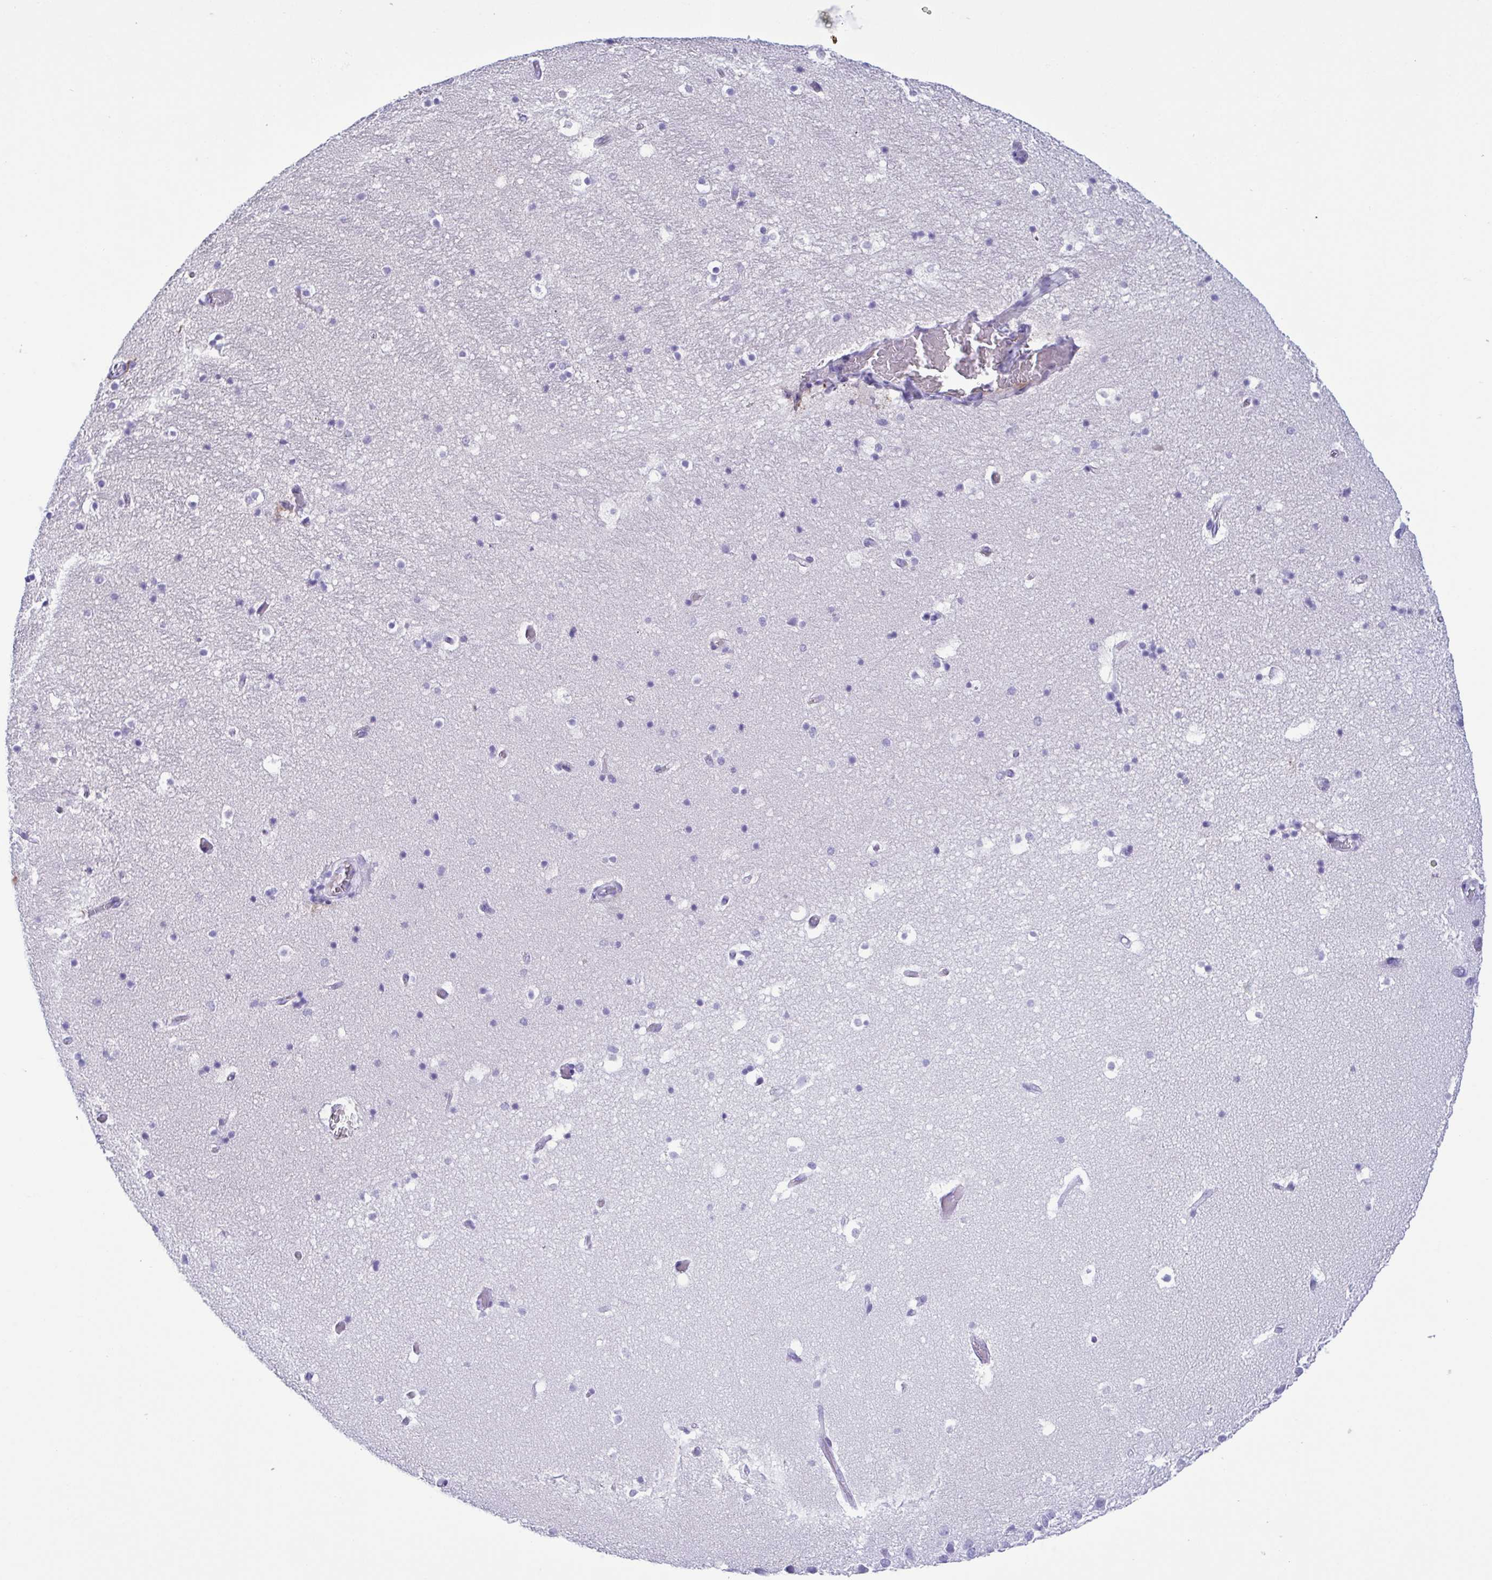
{"staining": {"intensity": "negative", "quantity": "none", "location": "none"}, "tissue": "hippocampus", "cell_type": "Glial cells", "image_type": "normal", "snomed": [{"axis": "morphology", "description": "Normal tissue, NOS"}, {"axis": "topography", "description": "Hippocampus"}], "caption": "Glial cells show no significant protein staining in normal hippocampus.", "gene": "TSPY10", "patient": {"sex": "male", "age": 26}}